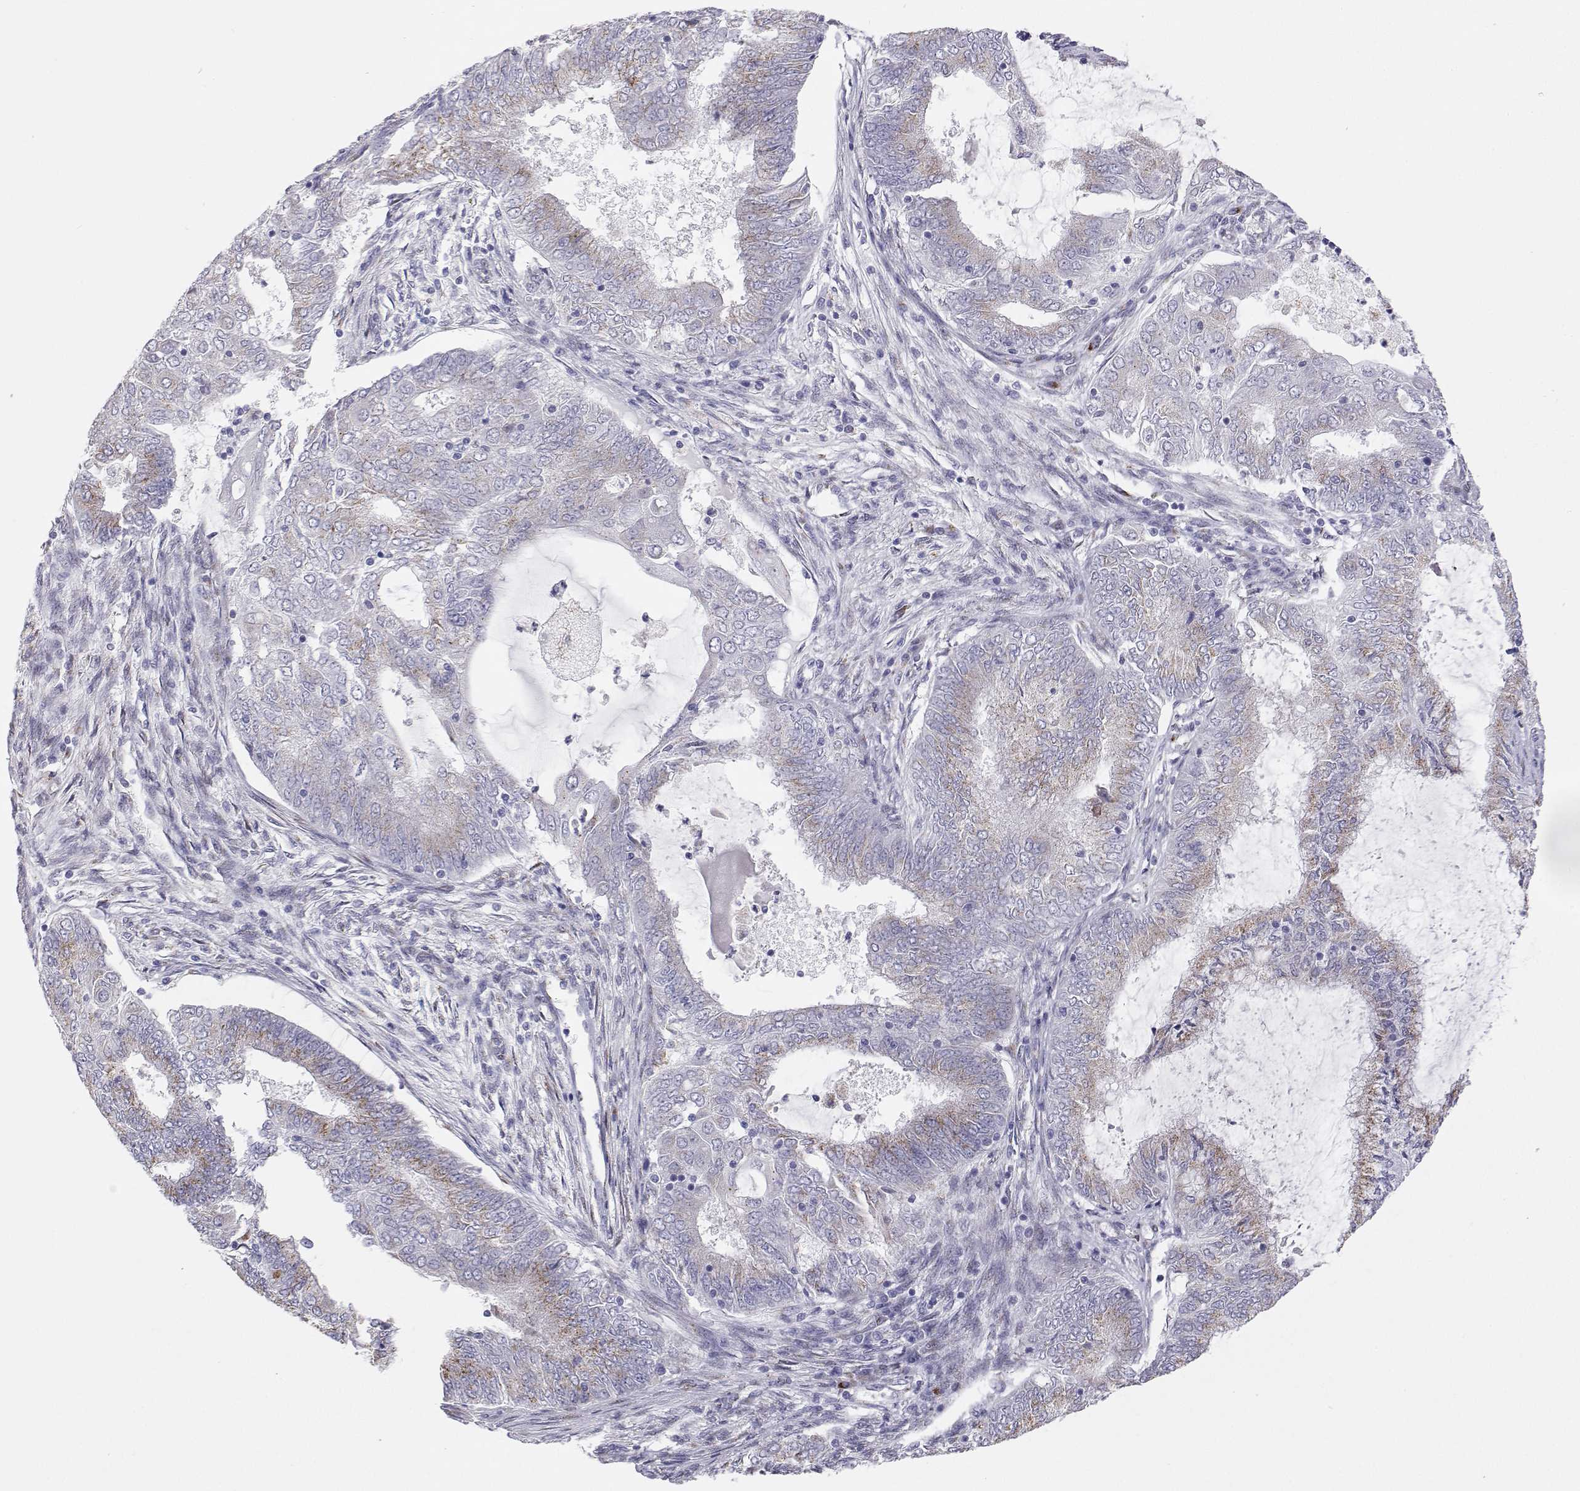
{"staining": {"intensity": "moderate", "quantity": "25%-75%", "location": "cytoplasmic/membranous"}, "tissue": "endometrial cancer", "cell_type": "Tumor cells", "image_type": "cancer", "snomed": [{"axis": "morphology", "description": "Adenocarcinoma, NOS"}, {"axis": "topography", "description": "Endometrium"}], "caption": "Immunohistochemistry (IHC) micrograph of neoplastic tissue: human endometrial adenocarcinoma stained using IHC exhibits medium levels of moderate protein expression localized specifically in the cytoplasmic/membranous of tumor cells, appearing as a cytoplasmic/membranous brown color.", "gene": "STARD13", "patient": {"sex": "female", "age": 62}}